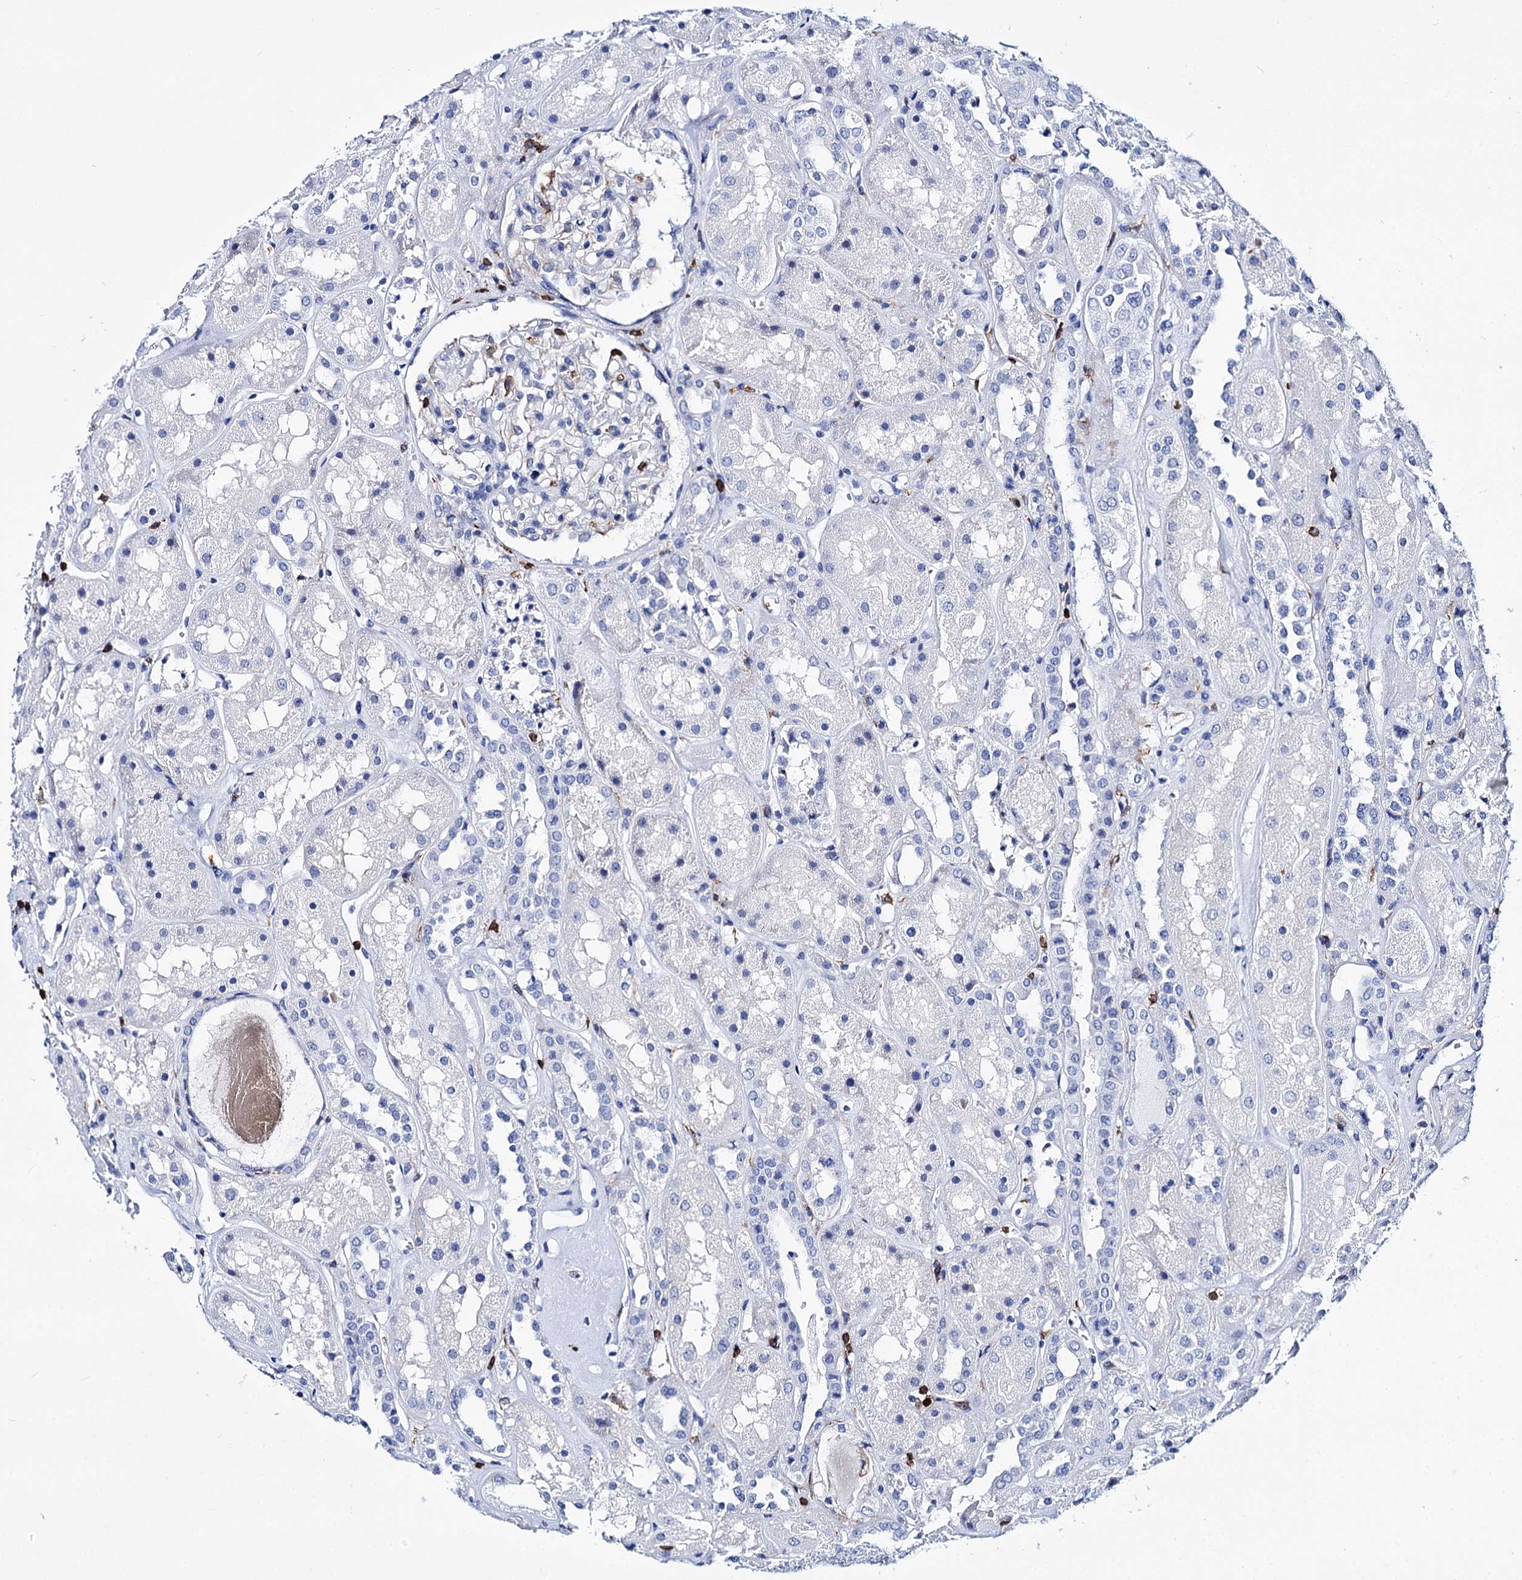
{"staining": {"intensity": "negative", "quantity": "none", "location": "none"}, "tissue": "kidney", "cell_type": "Cells in glomeruli", "image_type": "normal", "snomed": [{"axis": "morphology", "description": "Normal tissue, NOS"}, {"axis": "topography", "description": "Kidney"}], "caption": "DAB immunohistochemical staining of unremarkable kidney demonstrates no significant staining in cells in glomeruli. (Immunohistochemistry (ihc), brightfield microscopy, high magnification).", "gene": "DEF6", "patient": {"sex": "male", "age": 70}}